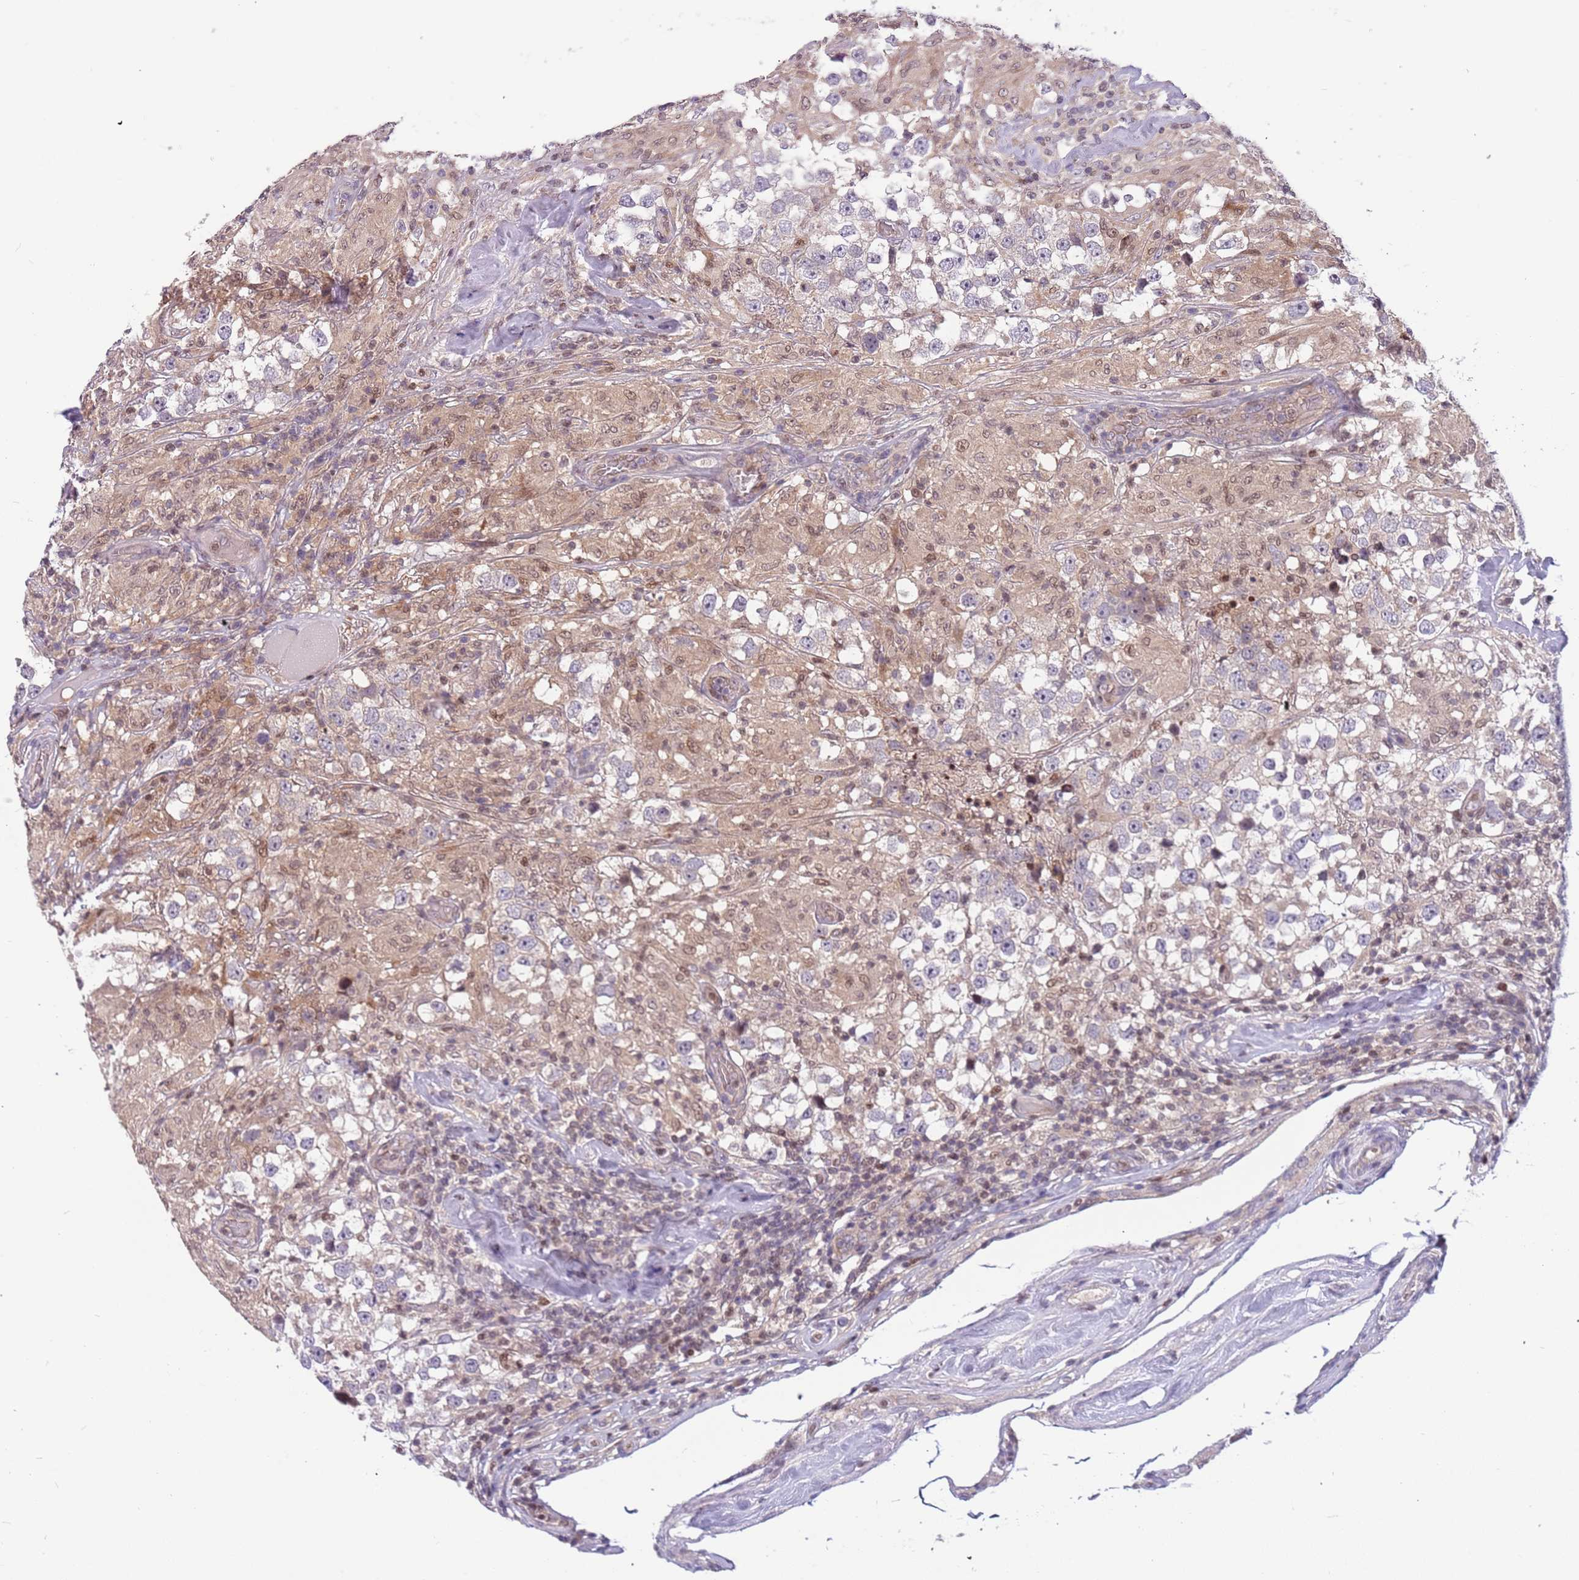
{"staining": {"intensity": "negative", "quantity": "none", "location": "none"}, "tissue": "testis cancer", "cell_type": "Tumor cells", "image_type": "cancer", "snomed": [{"axis": "morphology", "description": "Seminoma, NOS"}, {"axis": "topography", "description": "Testis"}], "caption": "An immunohistochemistry photomicrograph of testis cancer is shown. There is no staining in tumor cells of testis cancer.", "gene": "ARHGEF5", "patient": {"sex": "male", "age": 46}}